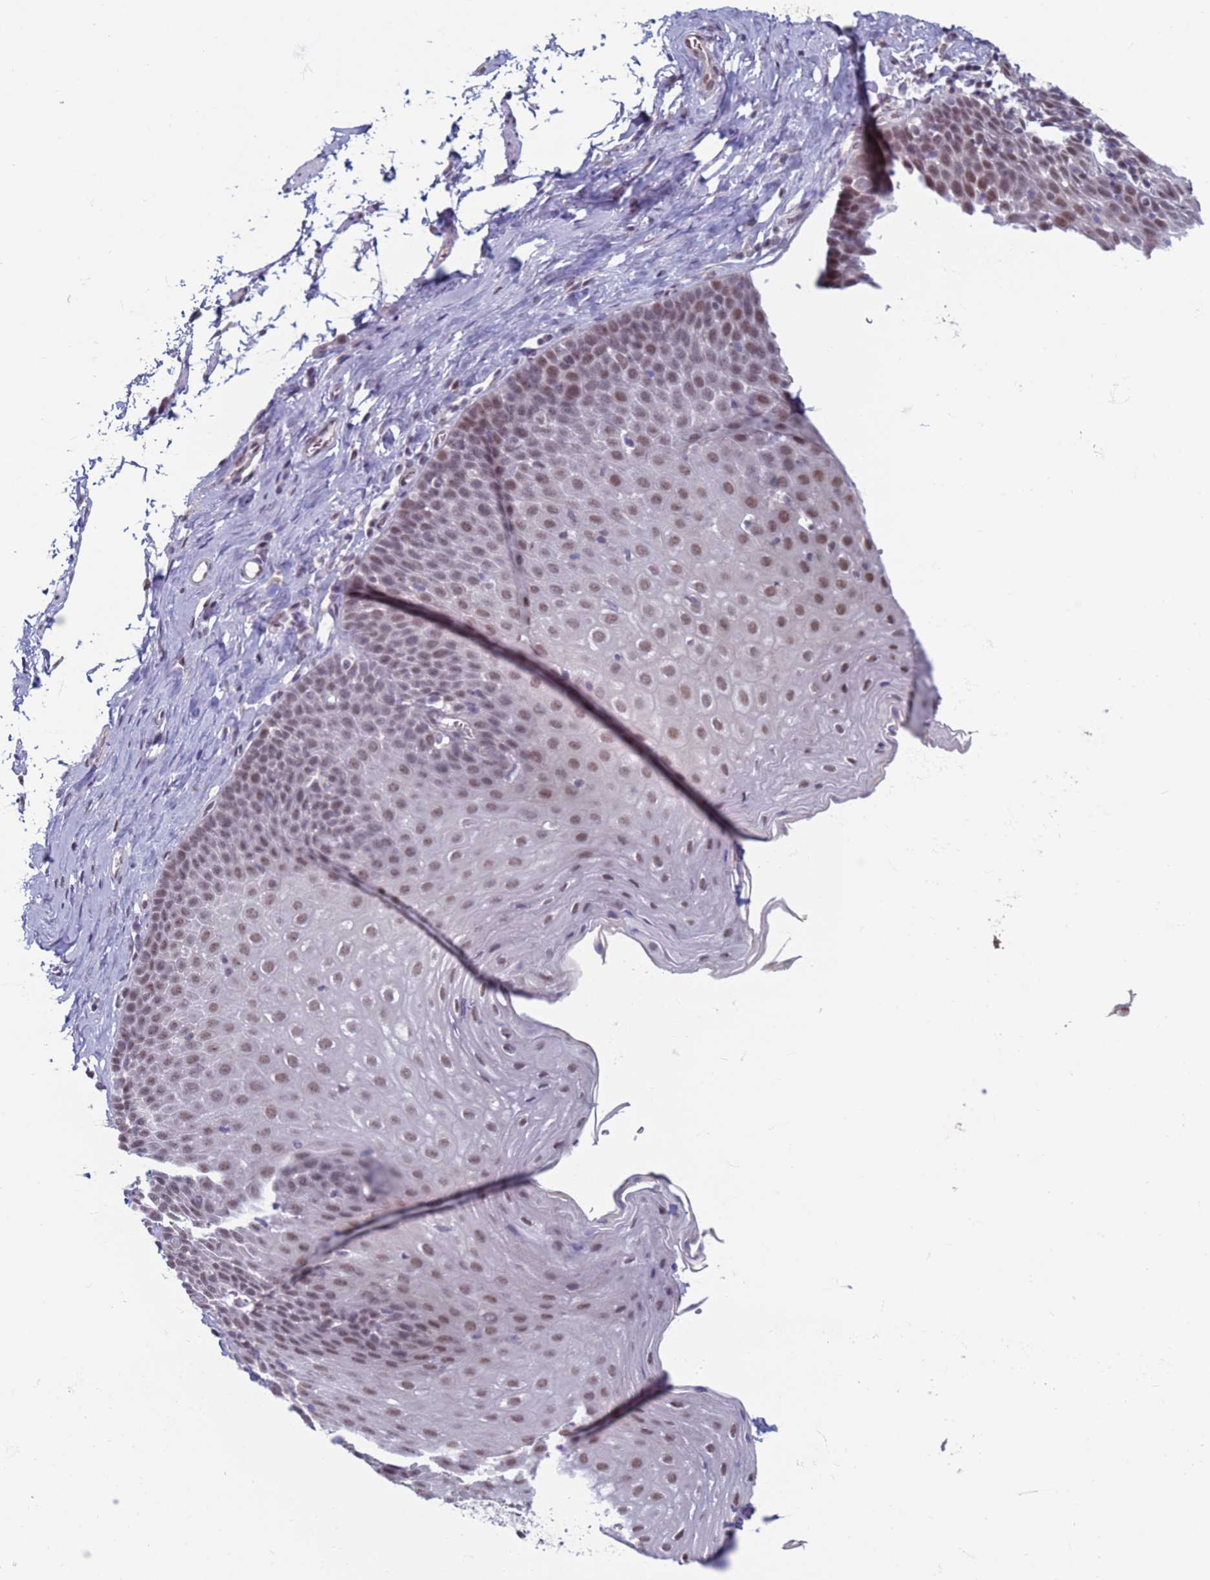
{"staining": {"intensity": "moderate", "quantity": ">75%", "location": "nuclear"}, "tissue": "esophagus", "cell_type": "Squamous epithelial cells", "image_type": "normal", "snomed": [{"axis": "morphology", "description": "Normal tissue, NOS"}, {"axis": "topography", "description": "Esophagus"}], "caption": "Protein staining demonstrates moderate nuclear staining in approximately >75% of squamous epithelial cells in normal esophagus.", "gene": "SAE1", "patient": {"sex": "female", "age": 61}}